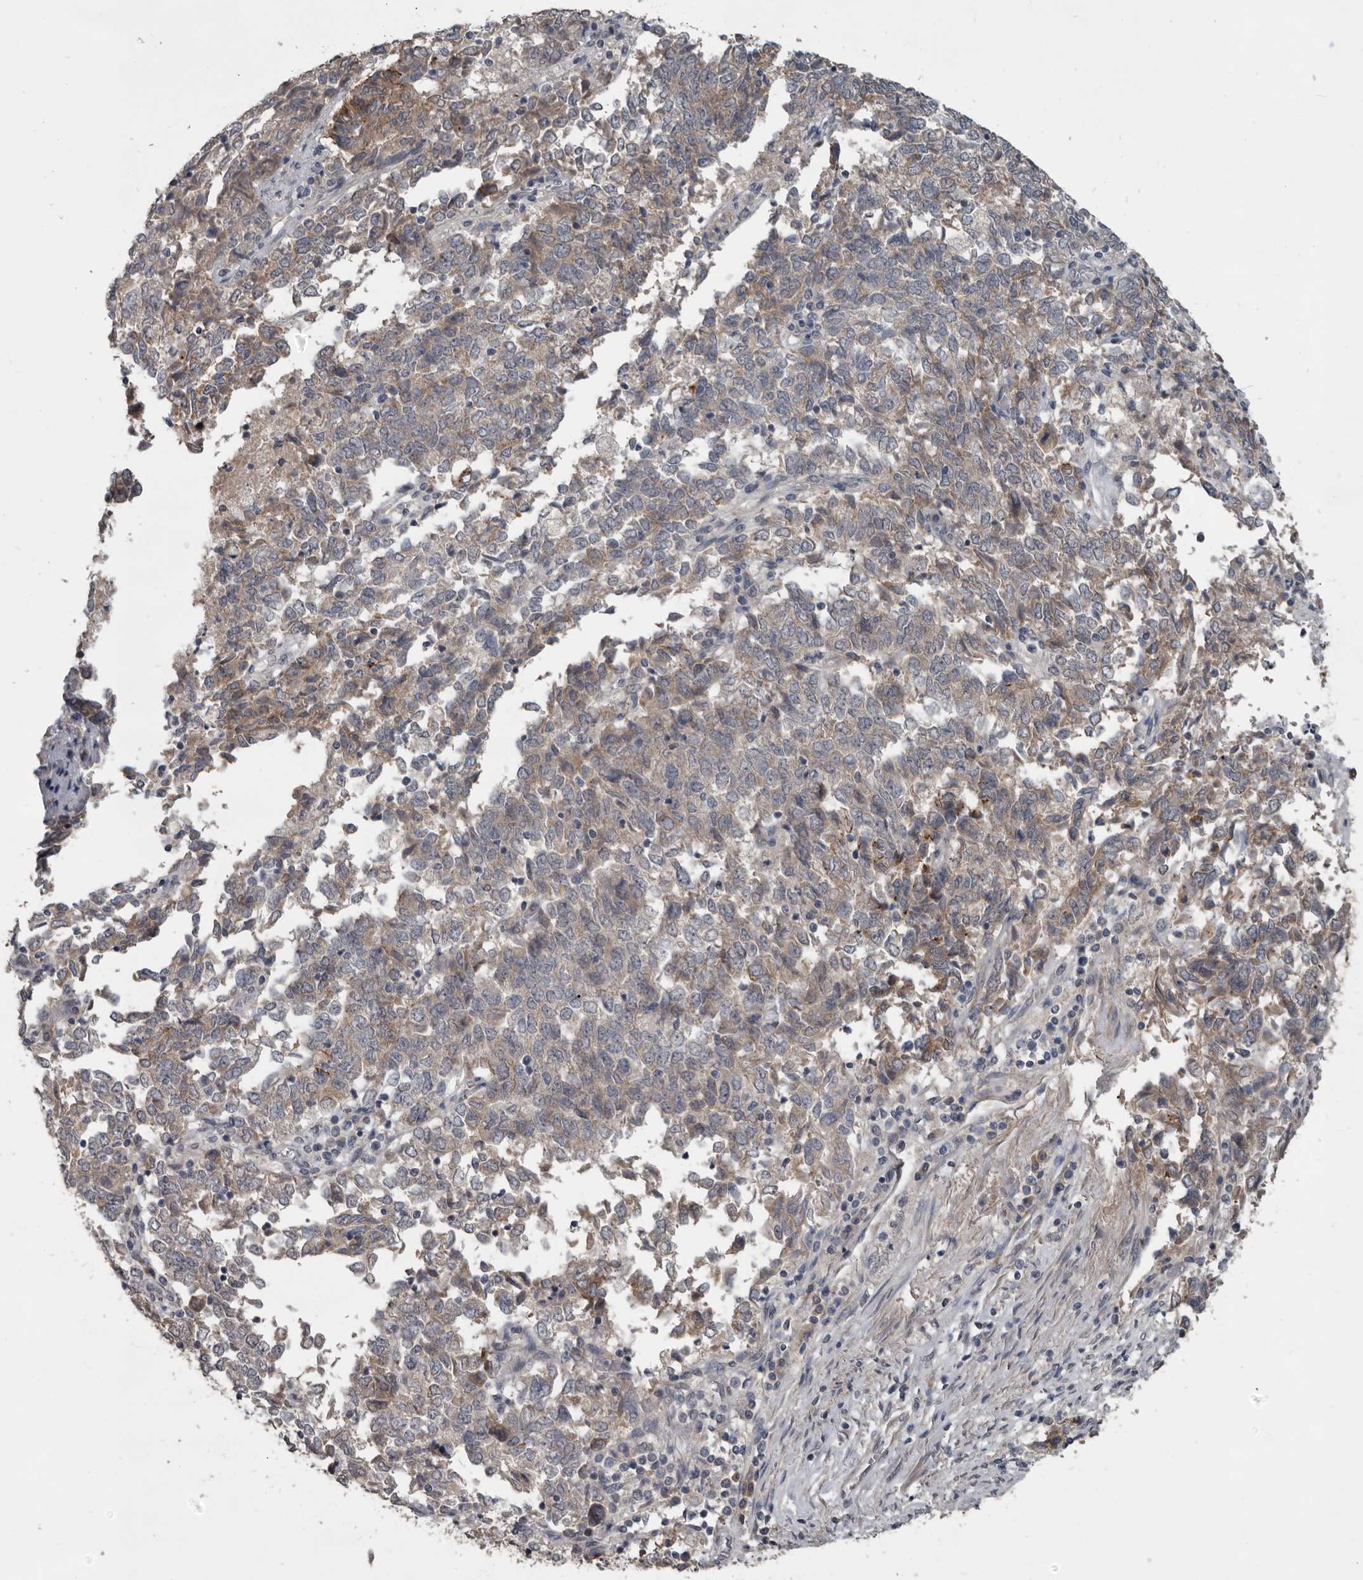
{"staining": {"intensity": "weak", "quantity": ">75%", "location": "cytoplasmic/membranous"}, "tissue": "endometrial cancer", "cell_type": "Tumor cells", "image_type": "cancer", "snomed": [{"axis": "morphology", "description": "Adenocarcinoma, NOS"}, {"axis": "topography", "description": "Endometrium"}], "caption": "IHC micrograph of neoplastic tissue: human endometrial adenocarcinoma stained using IHC displays low levels of weak protein expression localized specifically in the cytoplasmic/membranous of tumor cells, appearing as a cytoplasmic/membranous brown color.", "gene": "C1orf216", "patient": {"sex": "female", "age": 80}}